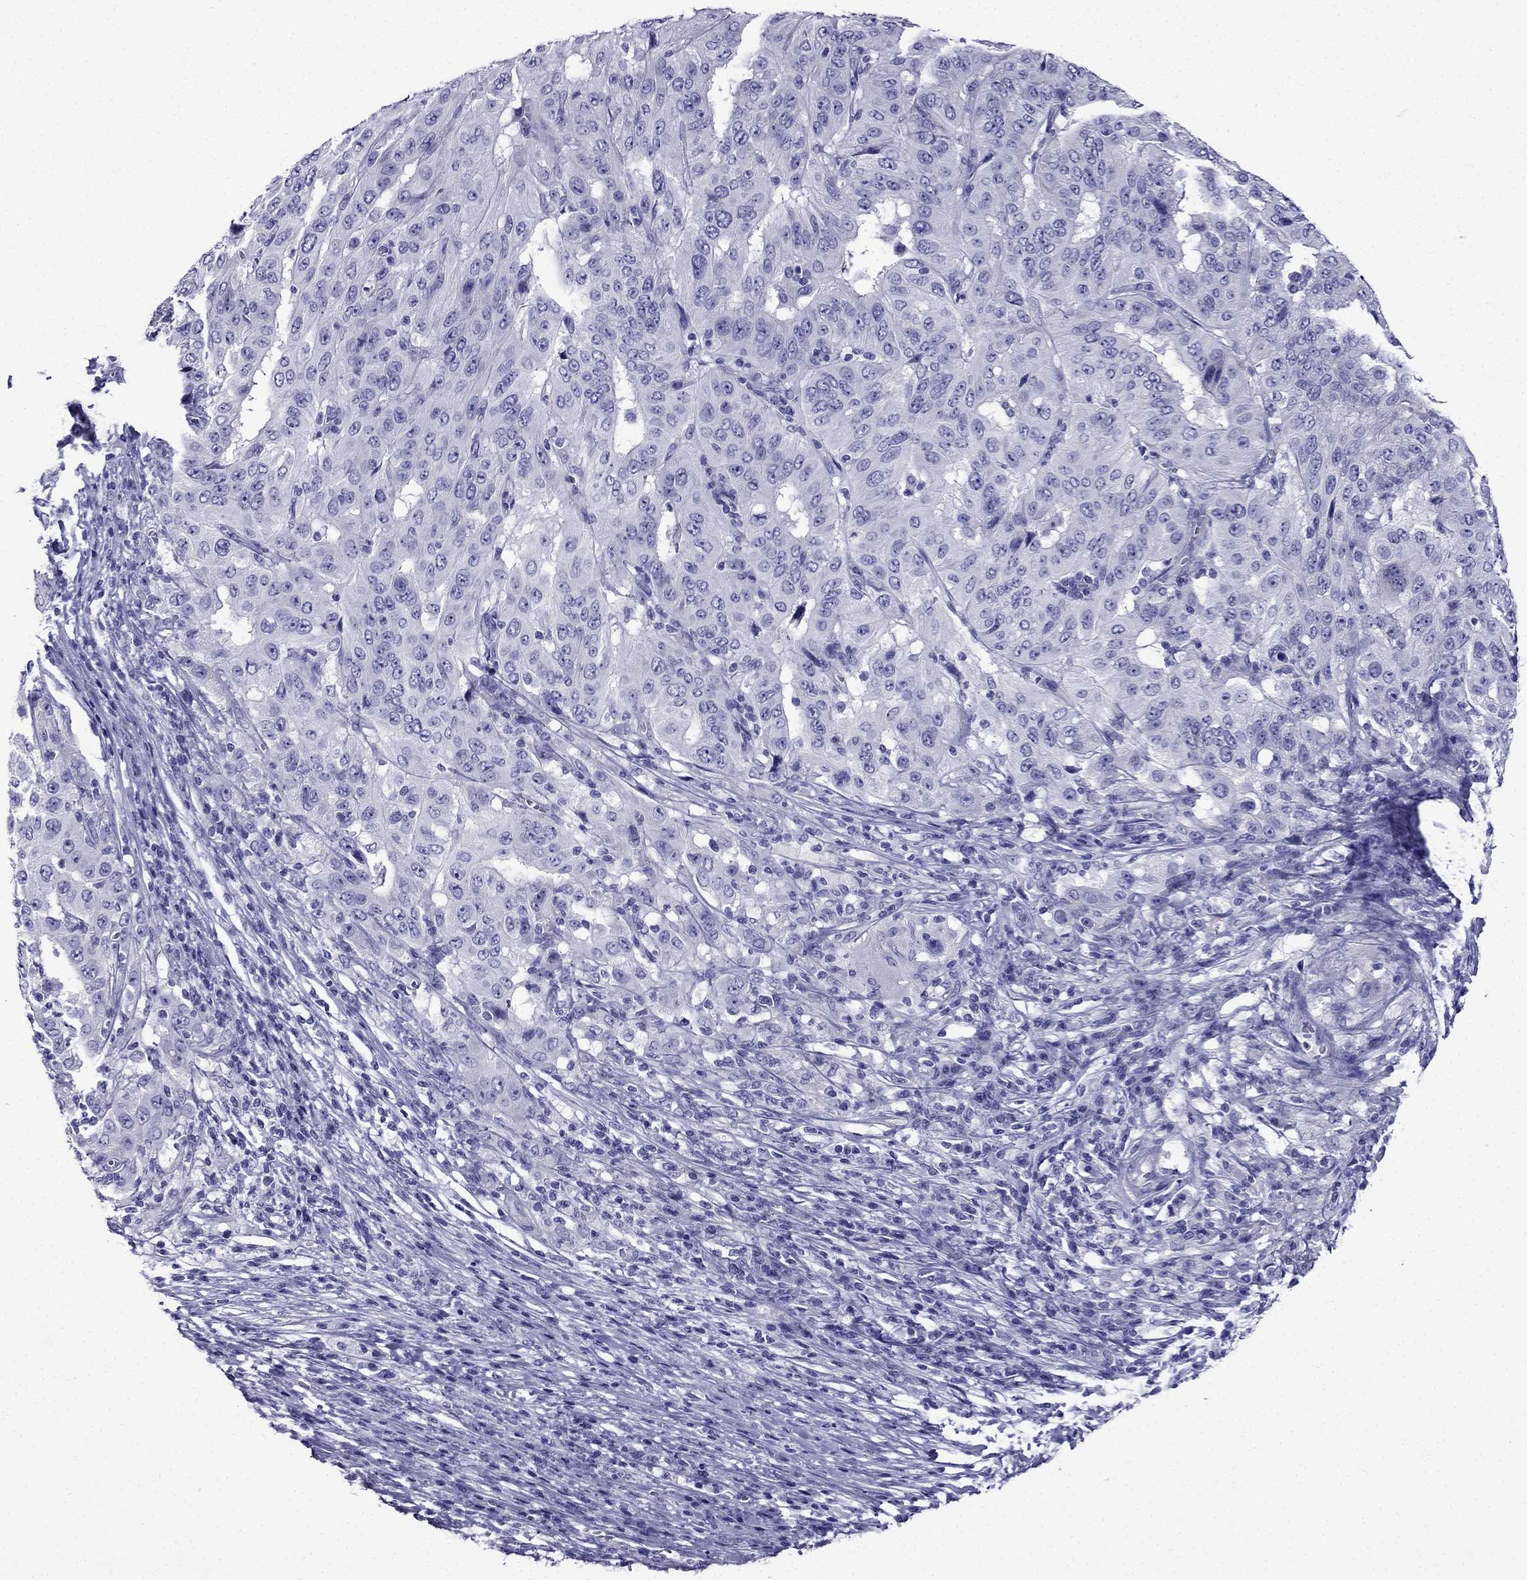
{"staining": {"intensity": "negative", "quantity": "none", "location": "none"}, "tissue": "pancreatic cancer", "cell_type": "Tumor cells", "image_type": "cancer", "snomed": [{"axis": "morphology", "description": "Adenocarcinoma, NOS"}, {"axis": "topography", "description": "Pancreas"}], "caption": "High power microscopy histopathology image of an immunohistochemistry (IHC) photomicrograph of pancreatic adenocarcinoma, revealing no significant expression in tumor cells.", "gene": "ERC2", "patient": {"sex": "male", "age": 63}}